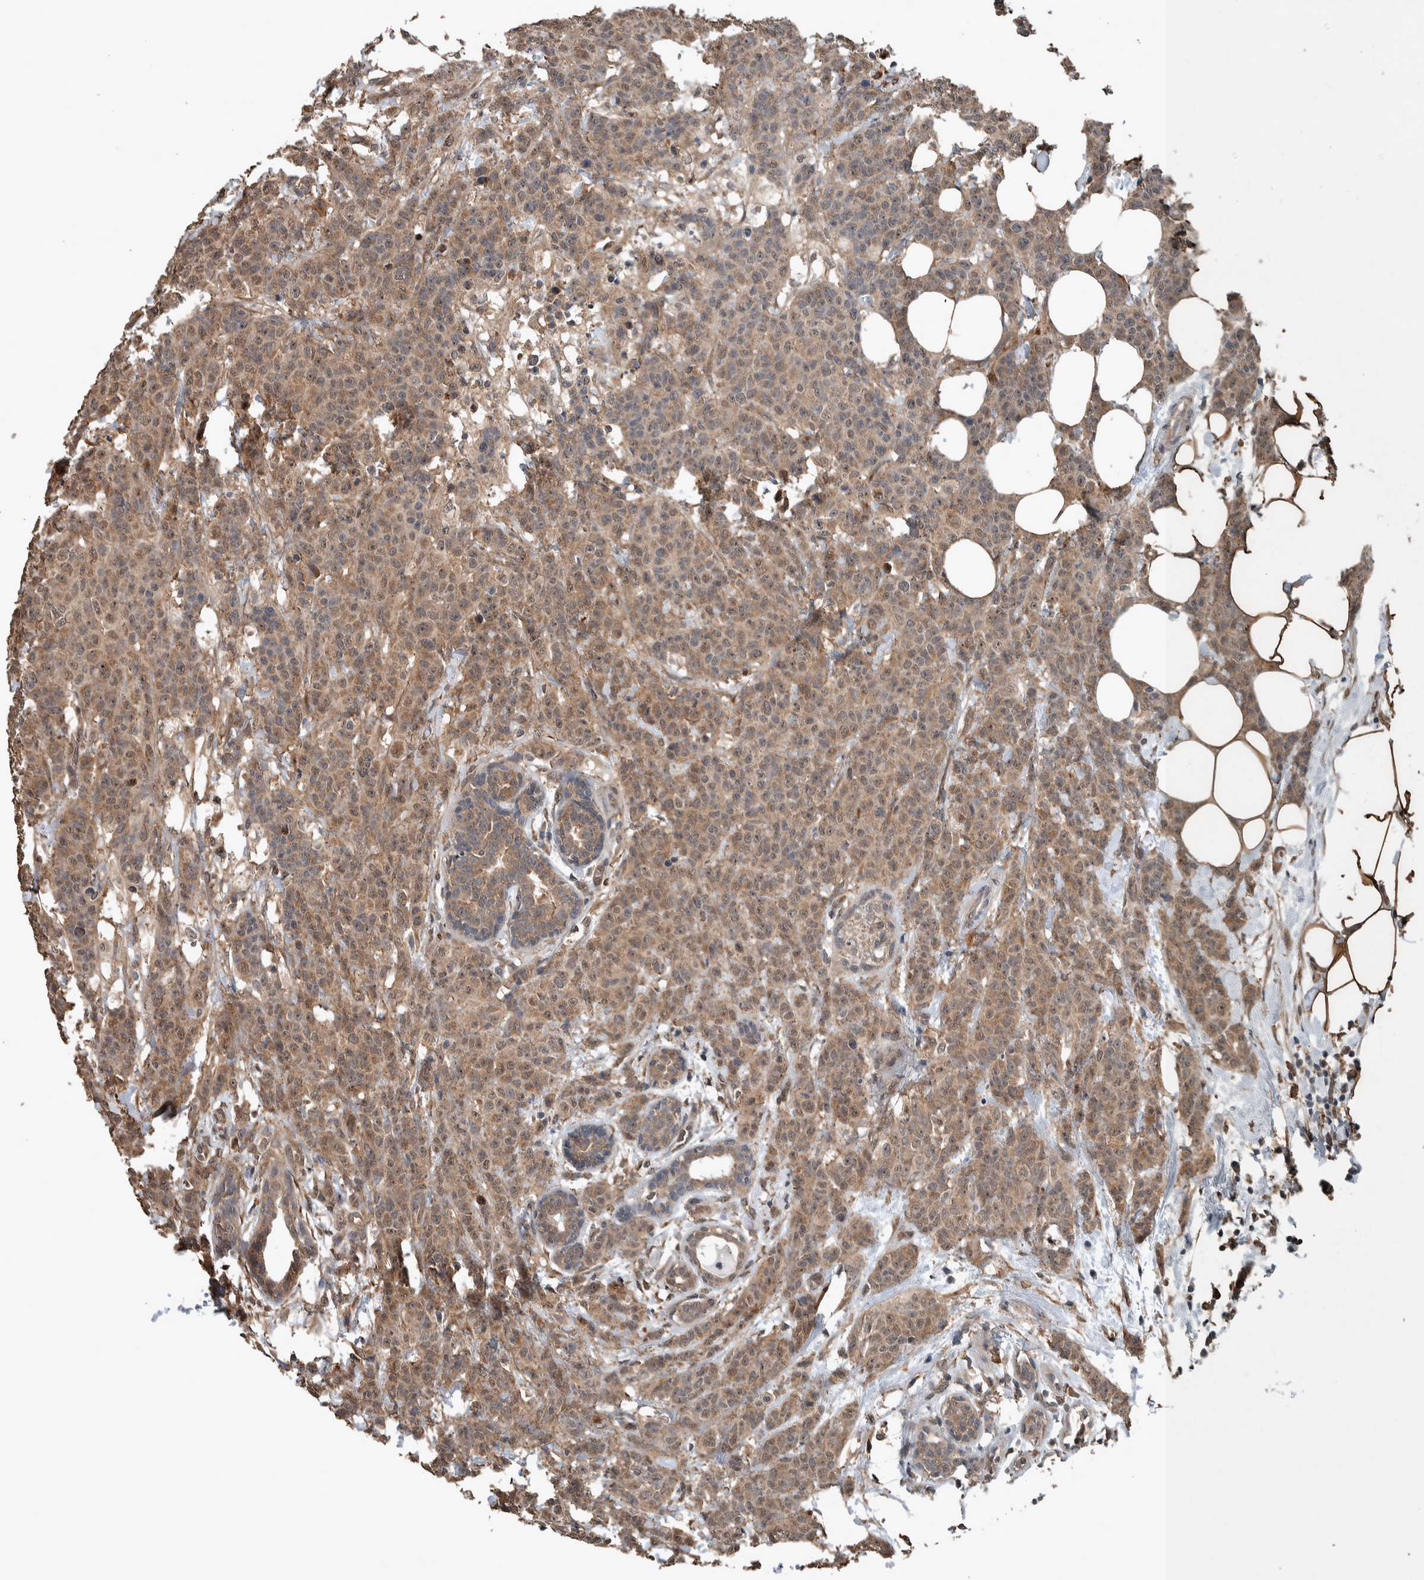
{"staining": {"intensity": "moderate", "quantity": ">75%", "location": "cytoplasmic/membranous"}, "tissue": "breast cancer", "cell_type": "Tumor cells", "image_type": "cancer", "snomed": [{"axis": "morphology", "description": "Normal tissue, NOS"}, {"axis": "morphology", "description": "Duct carcinoma"}, {"axis": "topography", "description": "Breast"}], "caption": "Breast intraductal carcinoma stained for a protein (brown) displays moderate cytoplasmic/membranous positive expression in approximately >75% of tumor cells.", "gene": "MYO1E", "patient": {"sex": "female", "age": 40}}